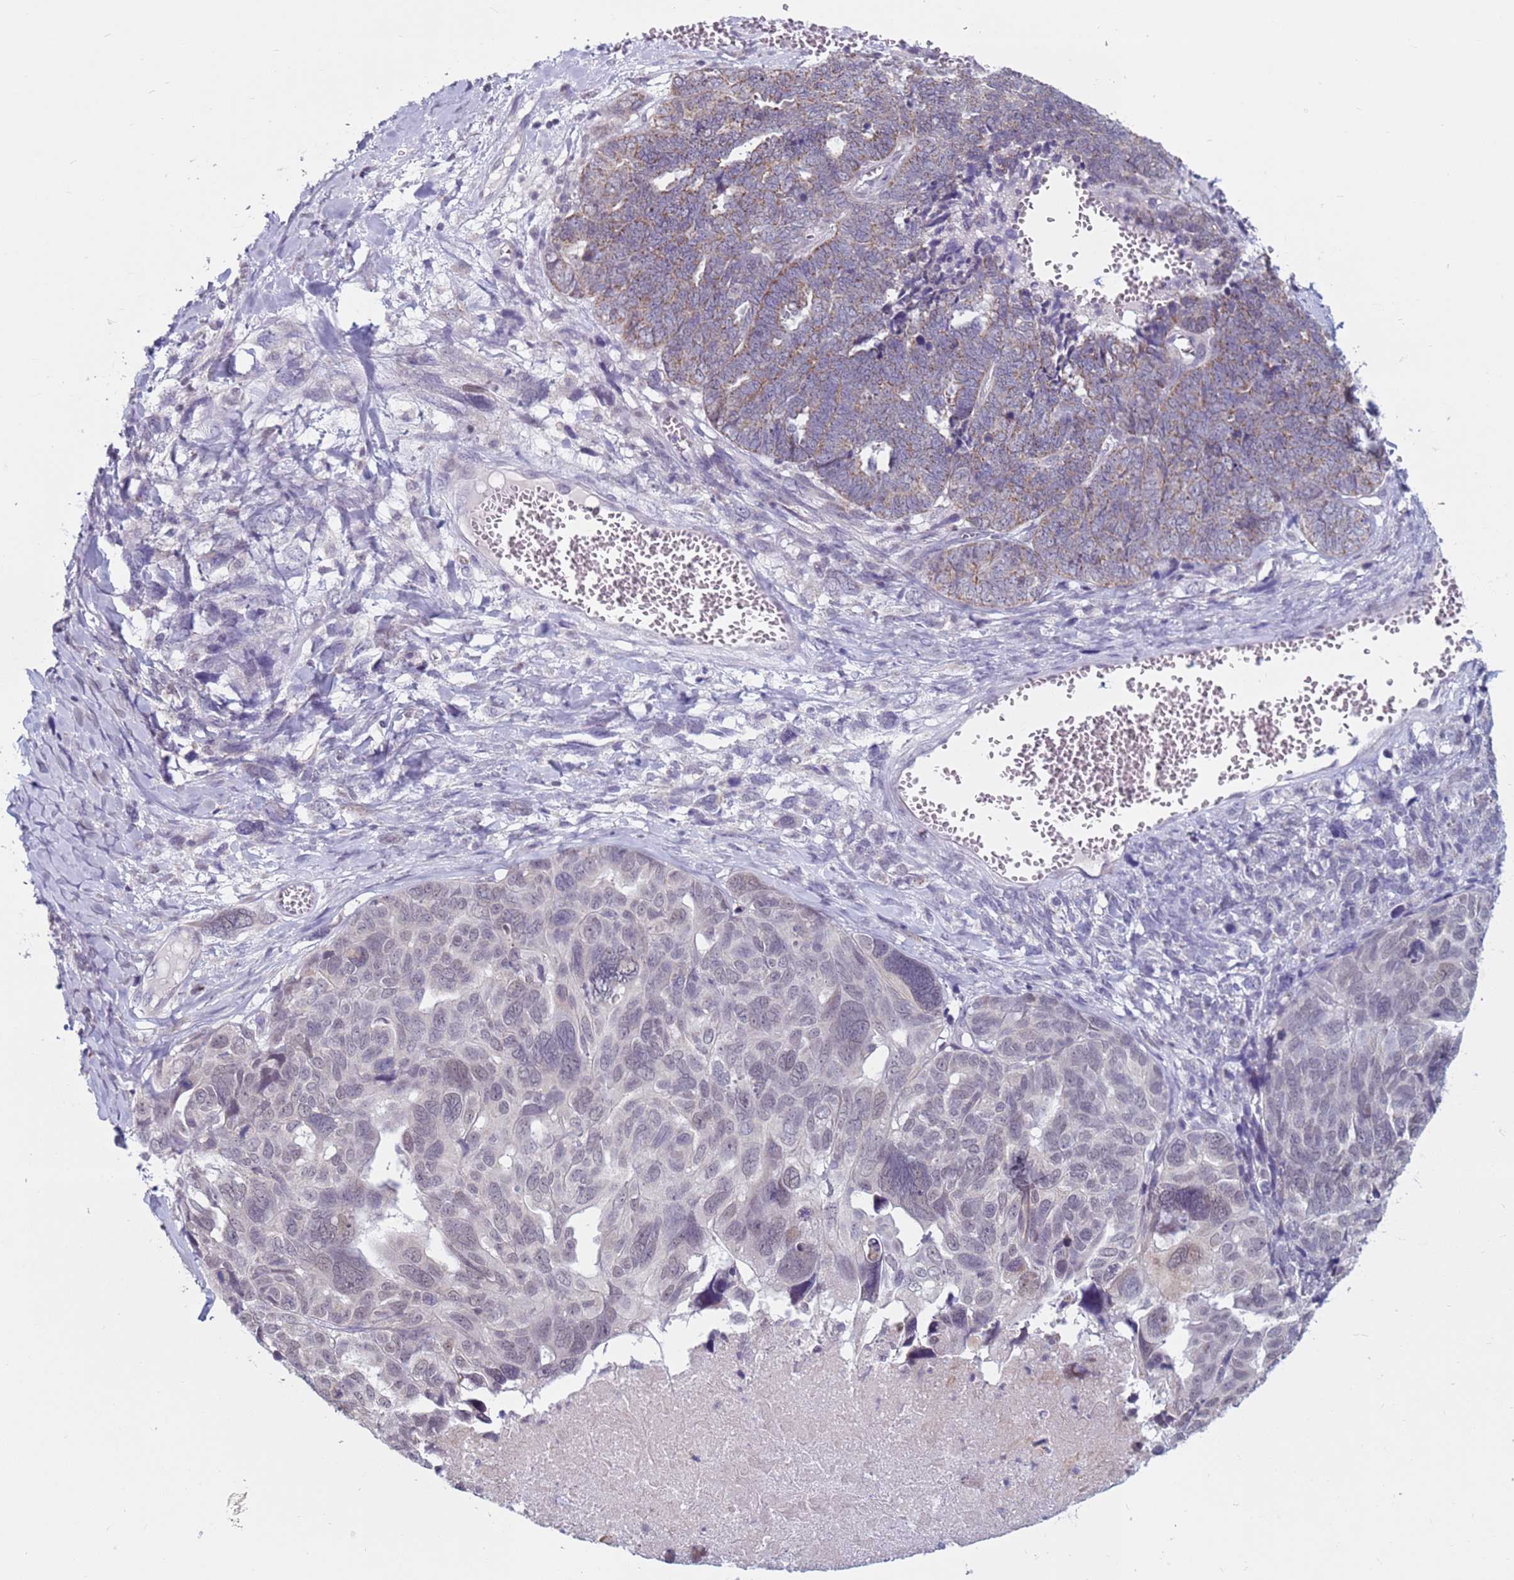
{"staining": {"intensity": "moderate", "quantity": "<25%", "location": "cytoplasmic/membranous,nuclear"}, "tissue": "ovarian cancer", "cell_type": "Tumor cells", "image_type": "cancer", "snomed": [{"axis": "morphology", "description": "Cystadenocarcinoma, serous, NOS"}, {"axis": "topography", "description": "Ovary"}], "caption": "About <25% of tumor cells in serous cystadenocarcinoma (ovarian) show moderate cytoplasmic/membranous and nuclear protein positivity as visualized by brown immunohistochemical staining.", "gene": "CDK2AP2", "patient": {"sex": "female", "age": 79}}